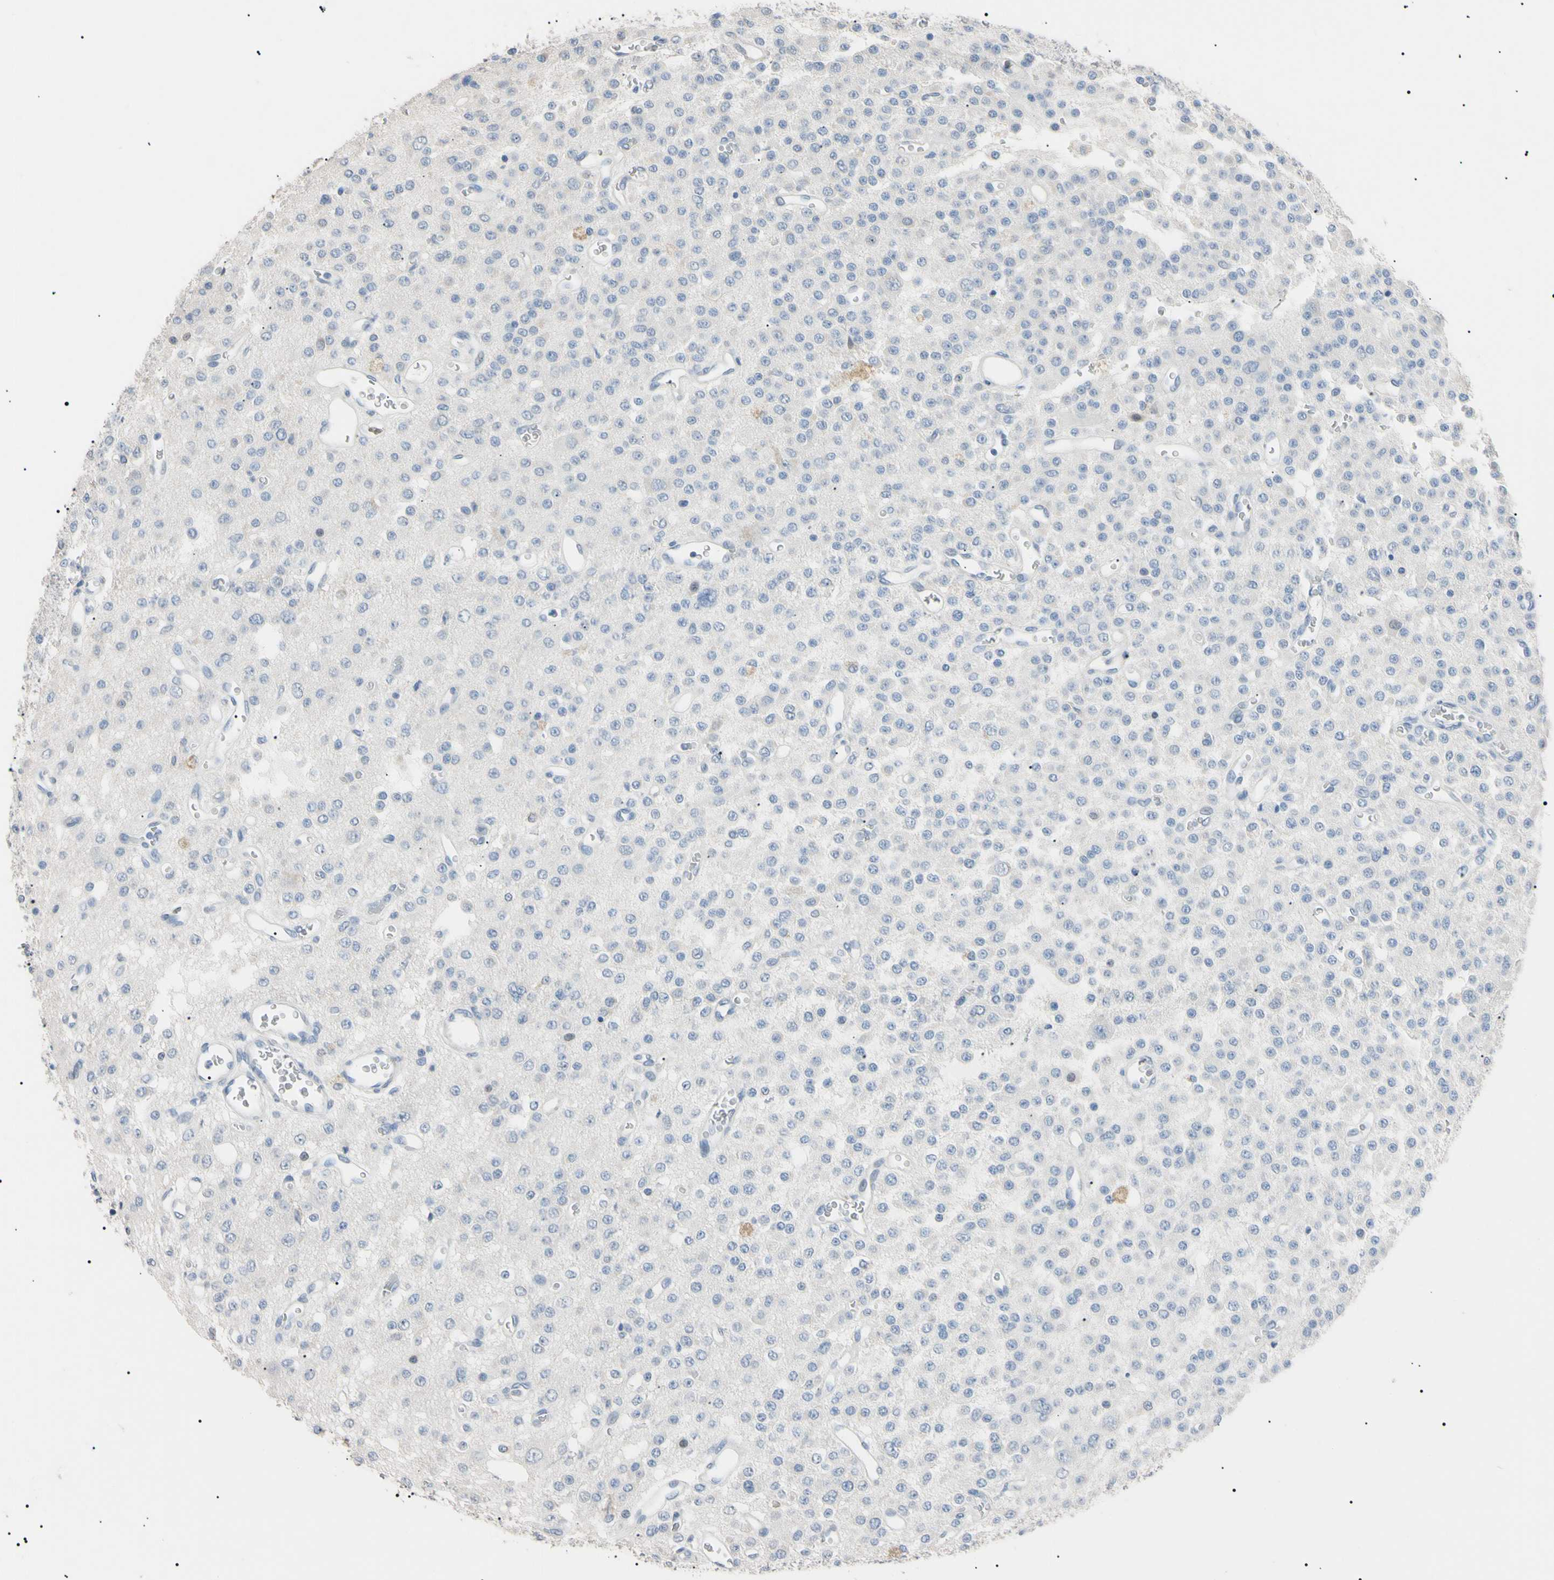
{"staining": {"intensity": "negative", "quantity": "none", "location": "none"}, "tissue": "glioma", "cell_type": "Tumor cells", "image_type": "cancer", "snomed": [{"axis": "morphology", "description": "Glioma, malignant, Low grade"}, {"axis": "topography", "description": "Brain"}], "caption": "Protein analysis of glioma reveals no significant staining in tumor cells. Brightfield microscopy of immunohistochemistry (IHC) stained with DAB (brown) and hematoxylin (blue), captured at high magnification.", "gene": "CGB3", "patient": {"sex": "male", "age": 38}}